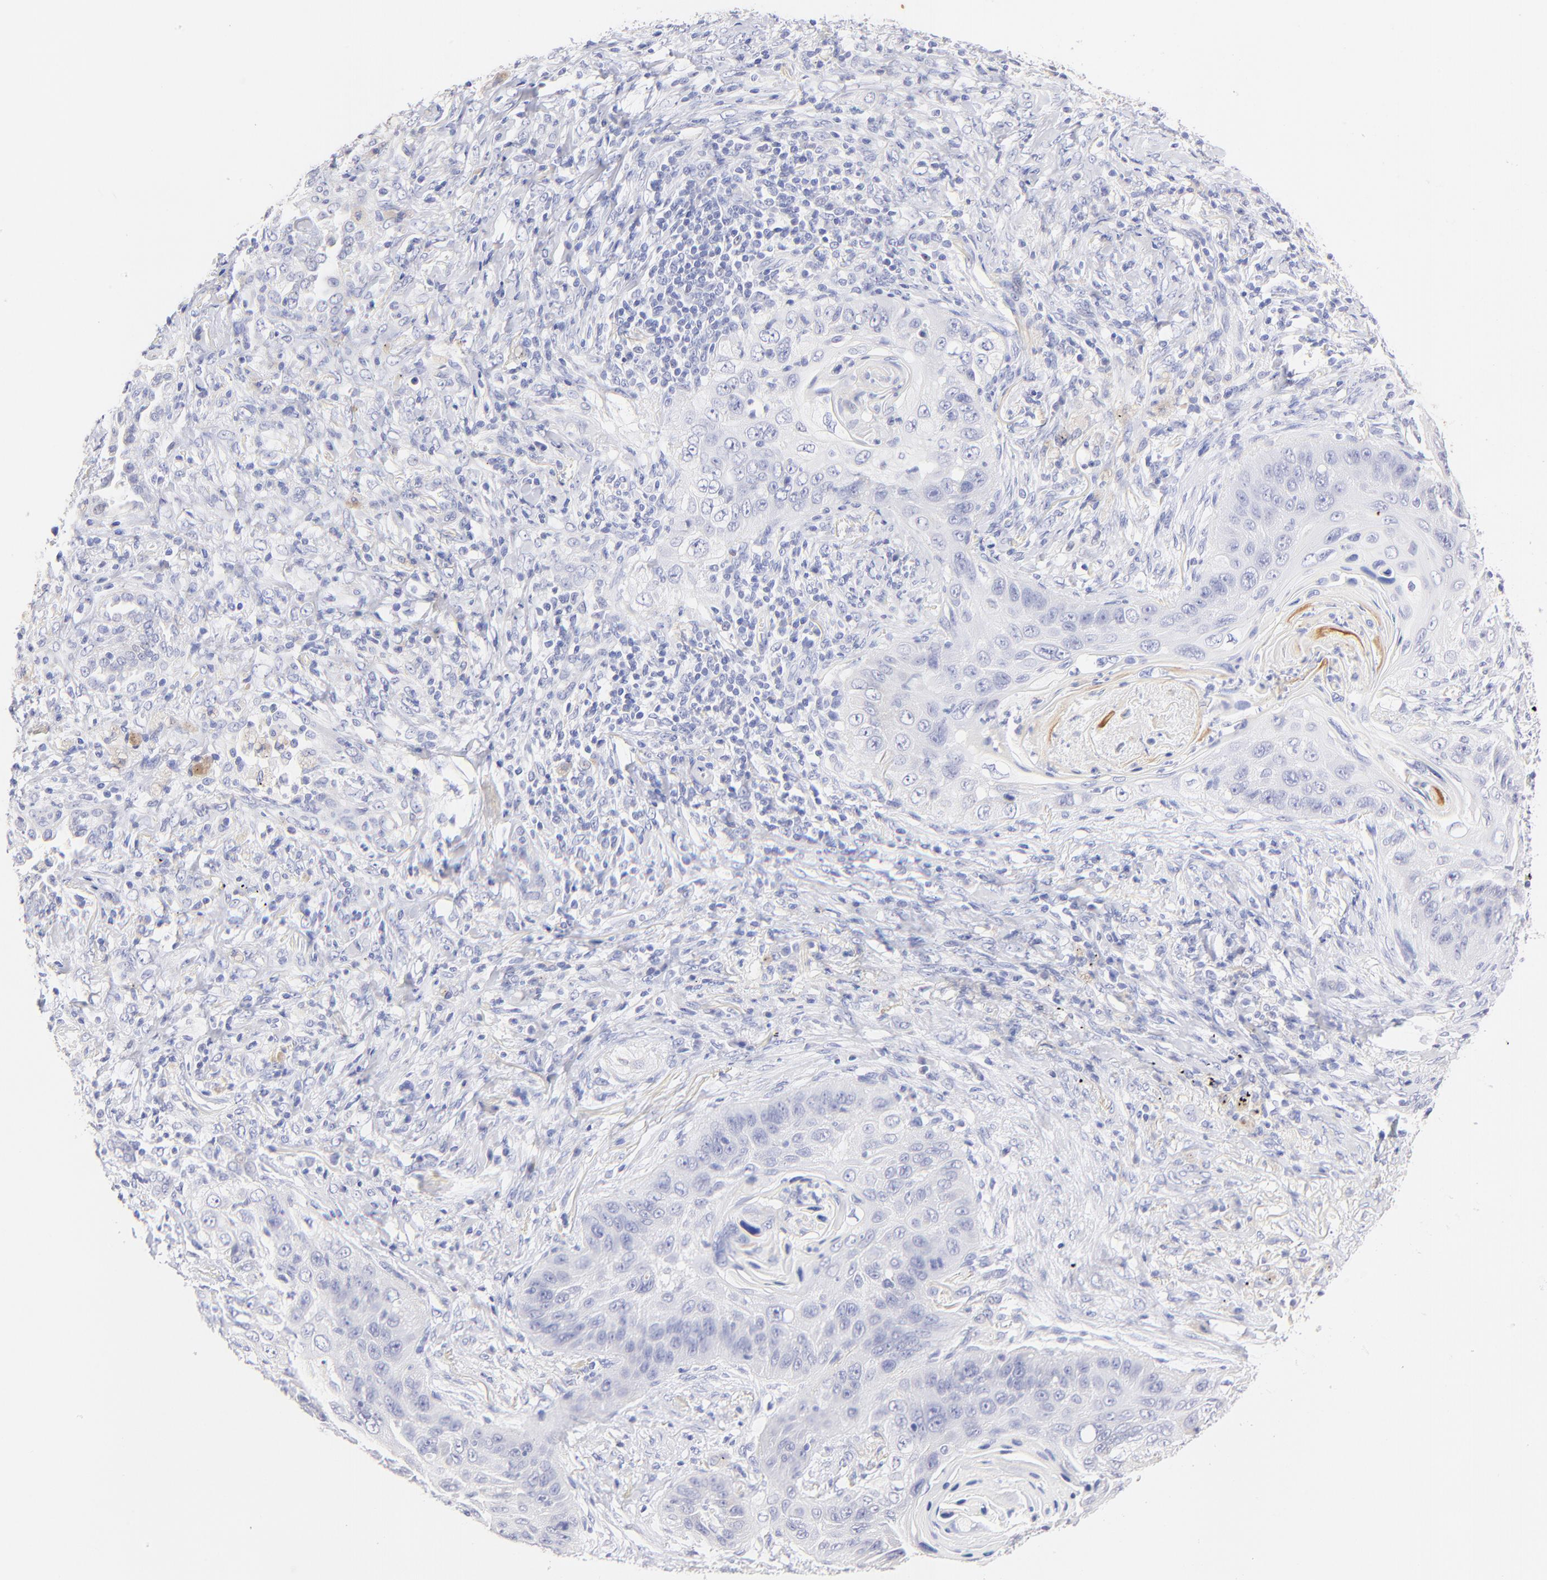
{"staining": {"intensity": "negative", "quantity": "none", "location": "none"}, "tissue": "lung cancer", "cell_type": "Tumor cells", "image_type": "cancer", "snomed": [{"axis": "morphology", "description": "Squamous cell carcinoma, NOS"}, {"axis": "topography", "description": "Lung"}], "caption": "Immunohistochemistry of lung cancer (squamous cell carcinoma) displays no expression in tumor cells.", "gene": "RAB3A", "patient": {"sex": "female", "age": 67}}